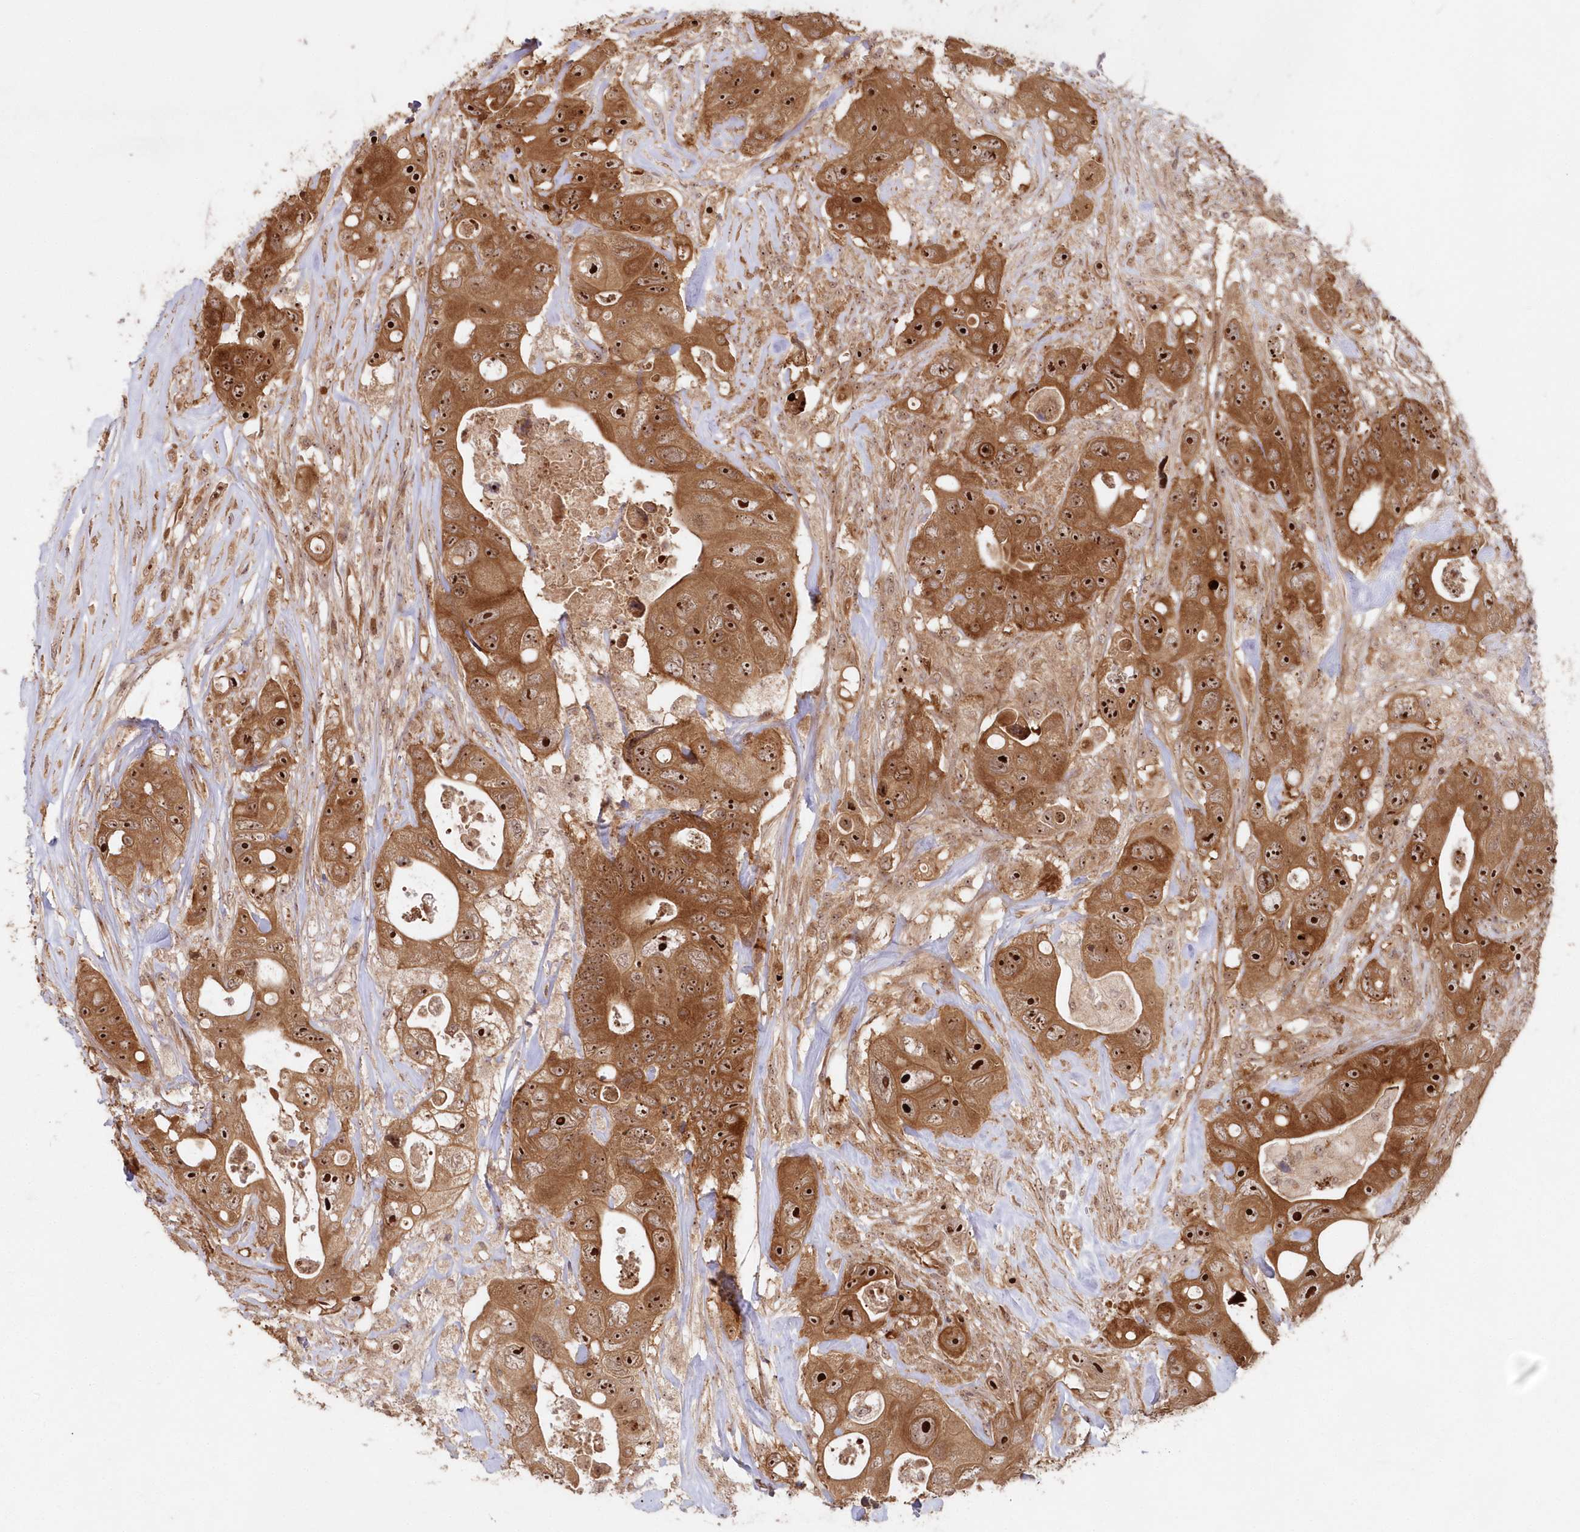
{"staining": {"intensity": "strong", "quantity": ">75%", "location": "cytoplasmic/membranous,nuclear"}, "tissue": "colorectal cancer", "cell_type": "Tumor cells", "image_type": "cancer", "snomed": [{"axis": "morphology", "description": "Adenocarcinoma, NOS"}, {"axis": "topography", "description": "Colon"}], "caption": "High-power microscopy captured an immunohistochemistry photomicrograph of colorectal adenocarcinoma, revealing strong cytoplasmic/membranous and nuclear staining in about >75% of tumor cells. The protein of interest is shown in brown color, while the nuclei are stained blue.", "gene": "SERINC1", "patient": {"sex": "female", "age": 46}}